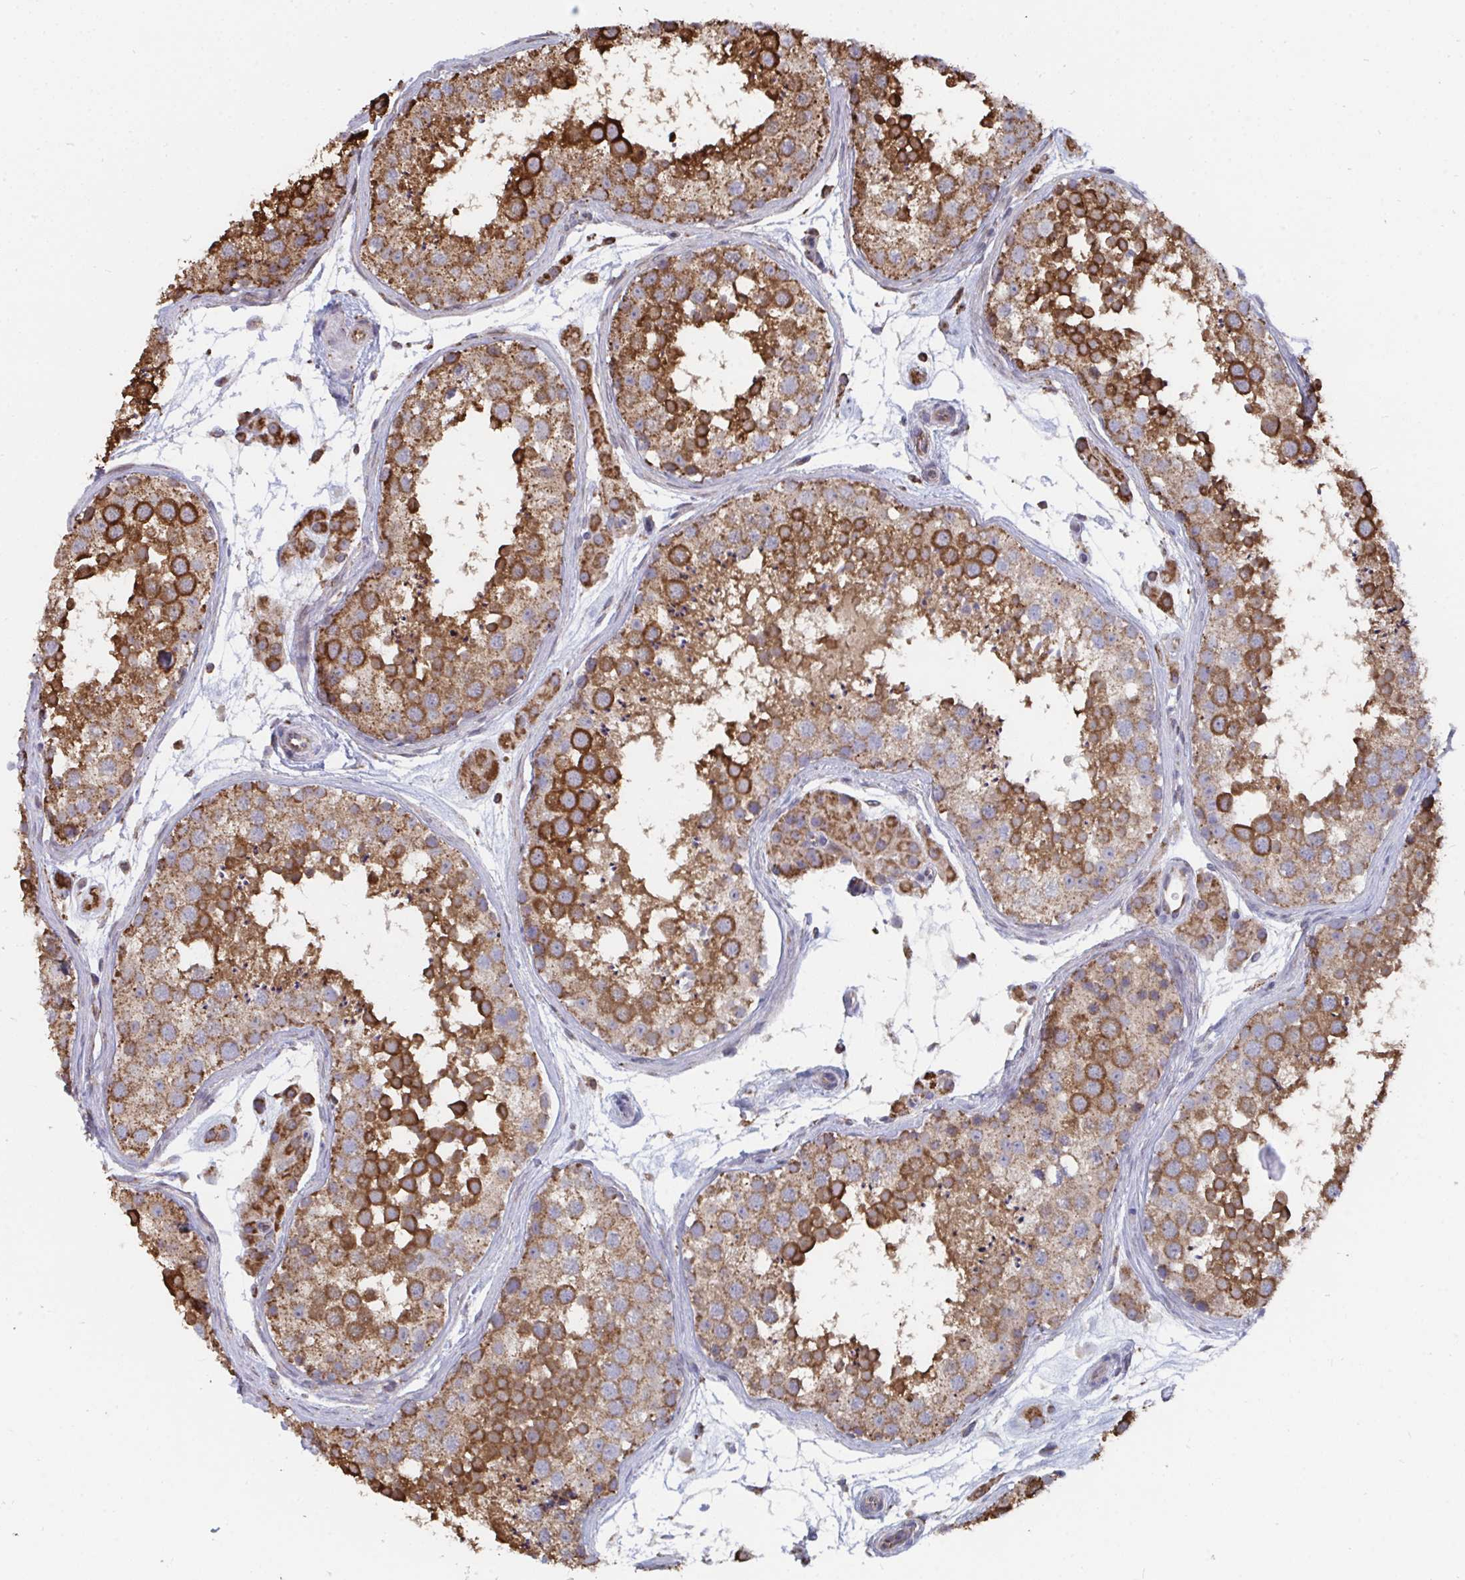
{"staining": {"intensity": "strong", "quantity": ">75%", "location": "cytoplasmic/membranous"}, "tissue": "testis", "cell_type": "Cells in seminiferous ducts", "image_type": "normal", "snomed": [{"axis": "morphology", "description": "Normal tissue, NOS"}, {"axis": "topography", "description": "Testis"}], "caption": "Immunohistochemical staining of unremarkable human testis reveals high levels of strong cytoplasmic/membranous staining in approximately >75% of cells in seminiferous ducts.", "gene": "ELAVL1", "patient": {"sex": "male", "age": 41}}